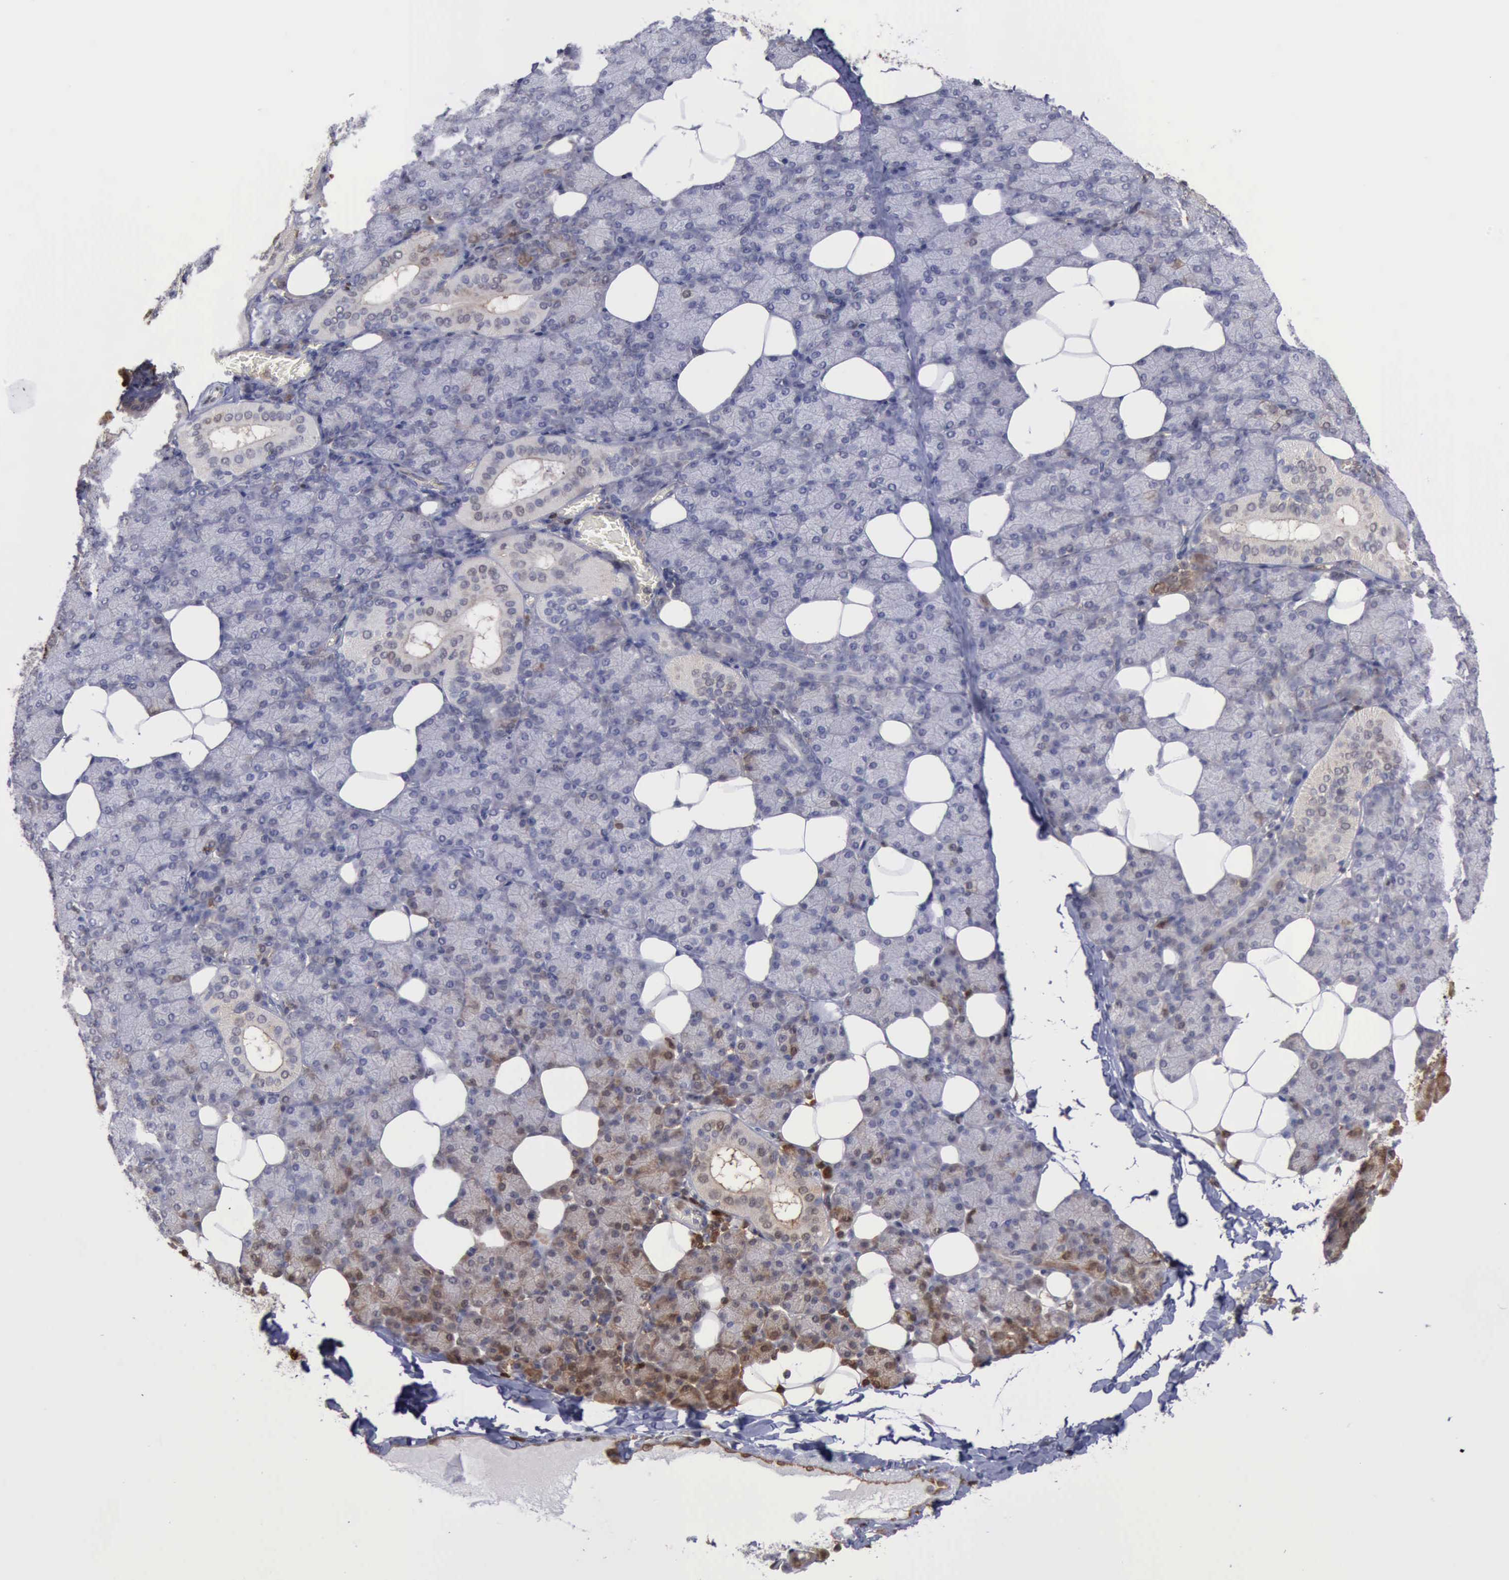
{"staining": {"intensity": "weak", "quantity": "<25%", "location": "cytoplasmic/membranous"}, "tissue": "salivary gland", "cell_type": "Glandular cells", "image_type": "normal", "snomed": [{"axis": "morphology", "description": "Normal tissue, NOS"}, {"axis": "topography", "description": "Lymph node"}, {"axis": "topography", "description": "Salivary gland"}], "caption": "Immunohistochemical staining of benign salivary gland exhibits no significant expression in glandular cells.", "gene": "STAT1", "patient": {"sex": "male", "age": 8}}